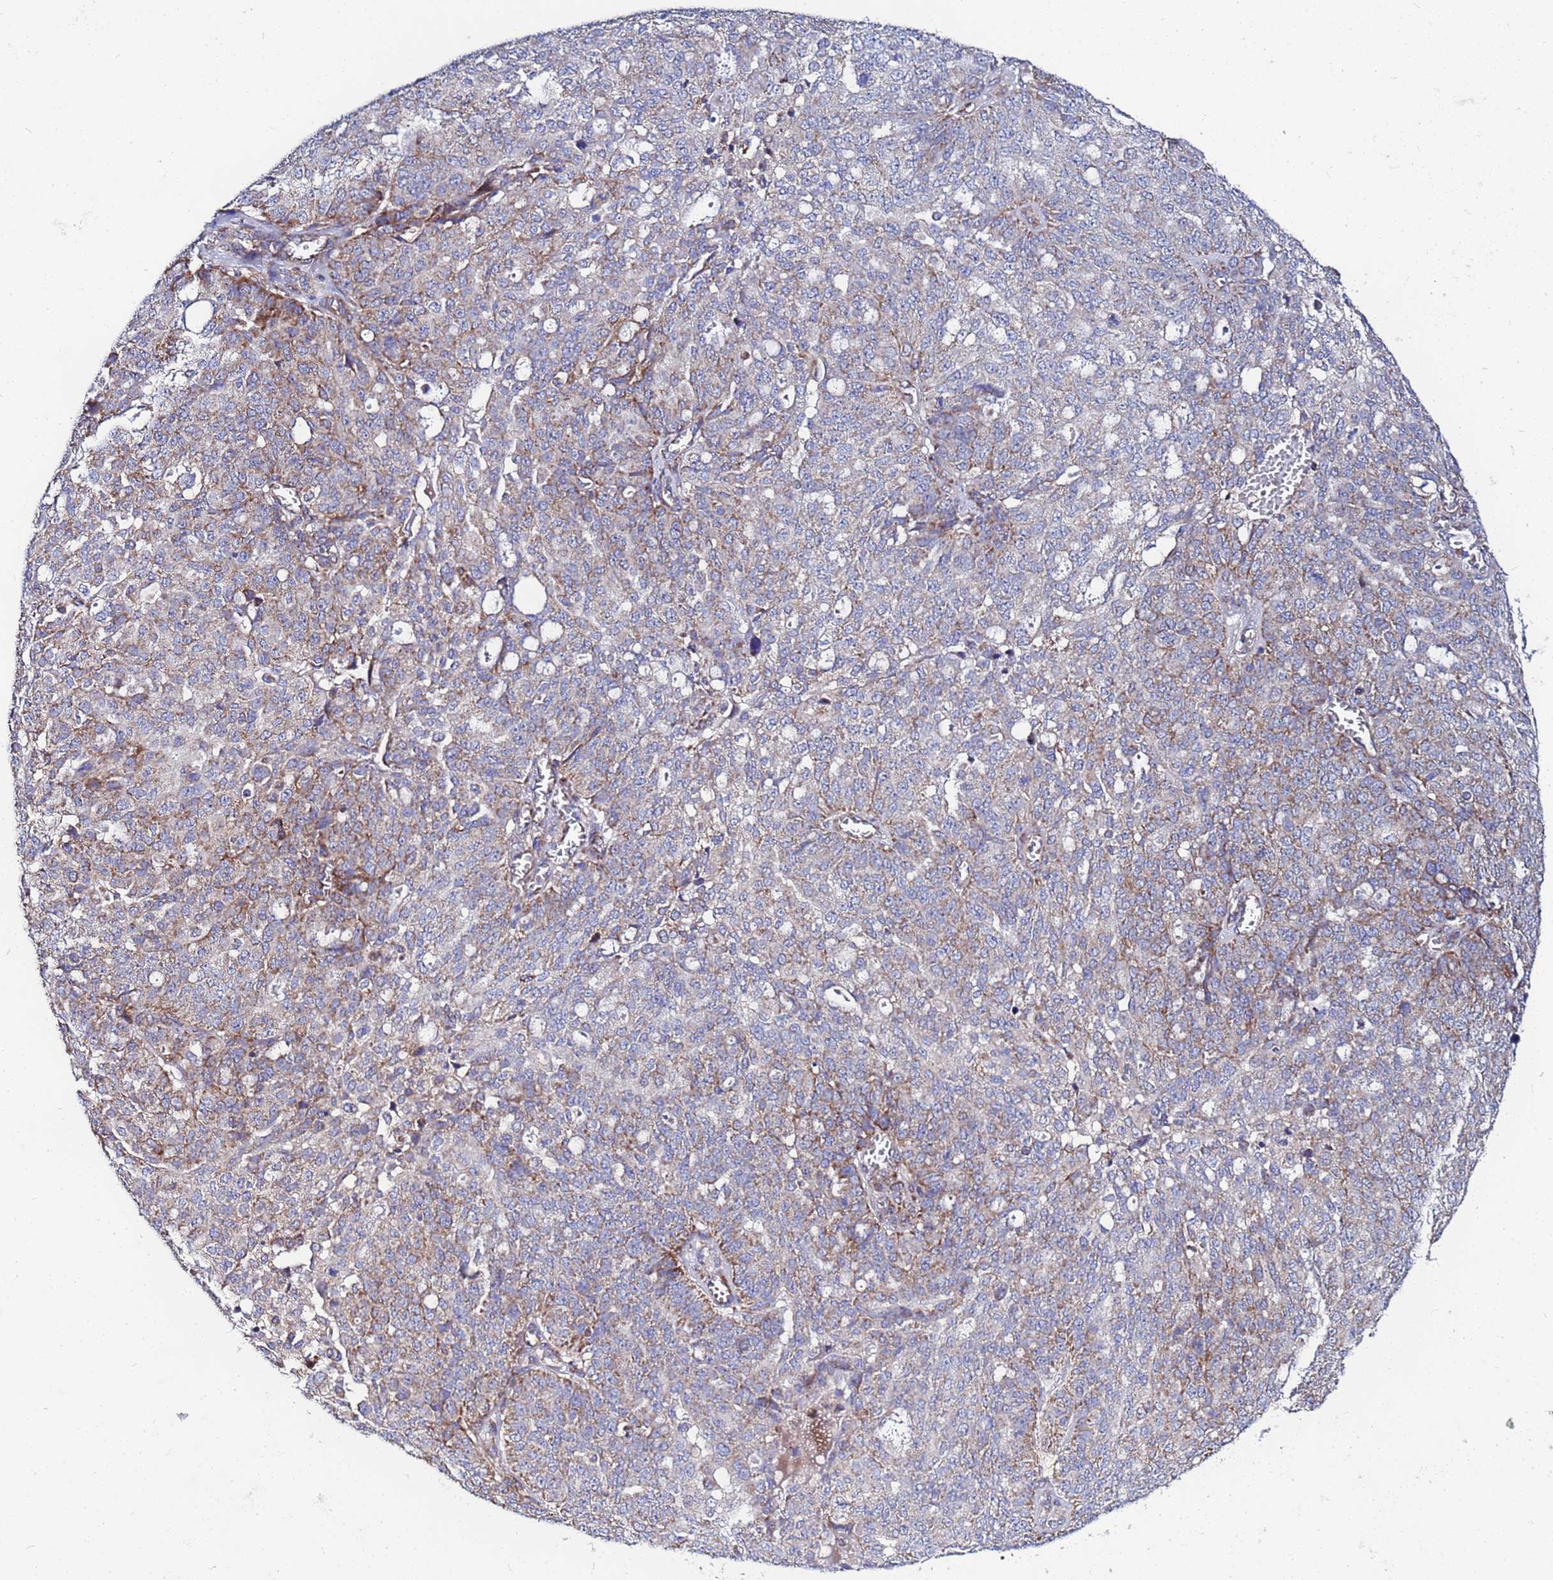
{"staining": {"intensity": "moderate", "quantity": "25%-75%", "location": "cytoplasmic/membranous"}, "tissue": "ovarian cancer", "cell_type": "Tumor cells", "image_type": "cancer", "snomed": [{"axis": "morphology", "description": "Cystadenocarcinoma, serous, NOS"}, {"axis": "topography", "description": "Soft tissue"}, {"axis": "topography", "description": "Ovary"}], "caption": "About 25%-75% of tumor cells in ovarian serous cystadenocarcinoma reveal moderate cytoplasmic/membranous protein positivity as visualized by brown immunohistochemical staining.", "gene": "FAHD2A", "patient": {"sex": "female", "age": 57}}